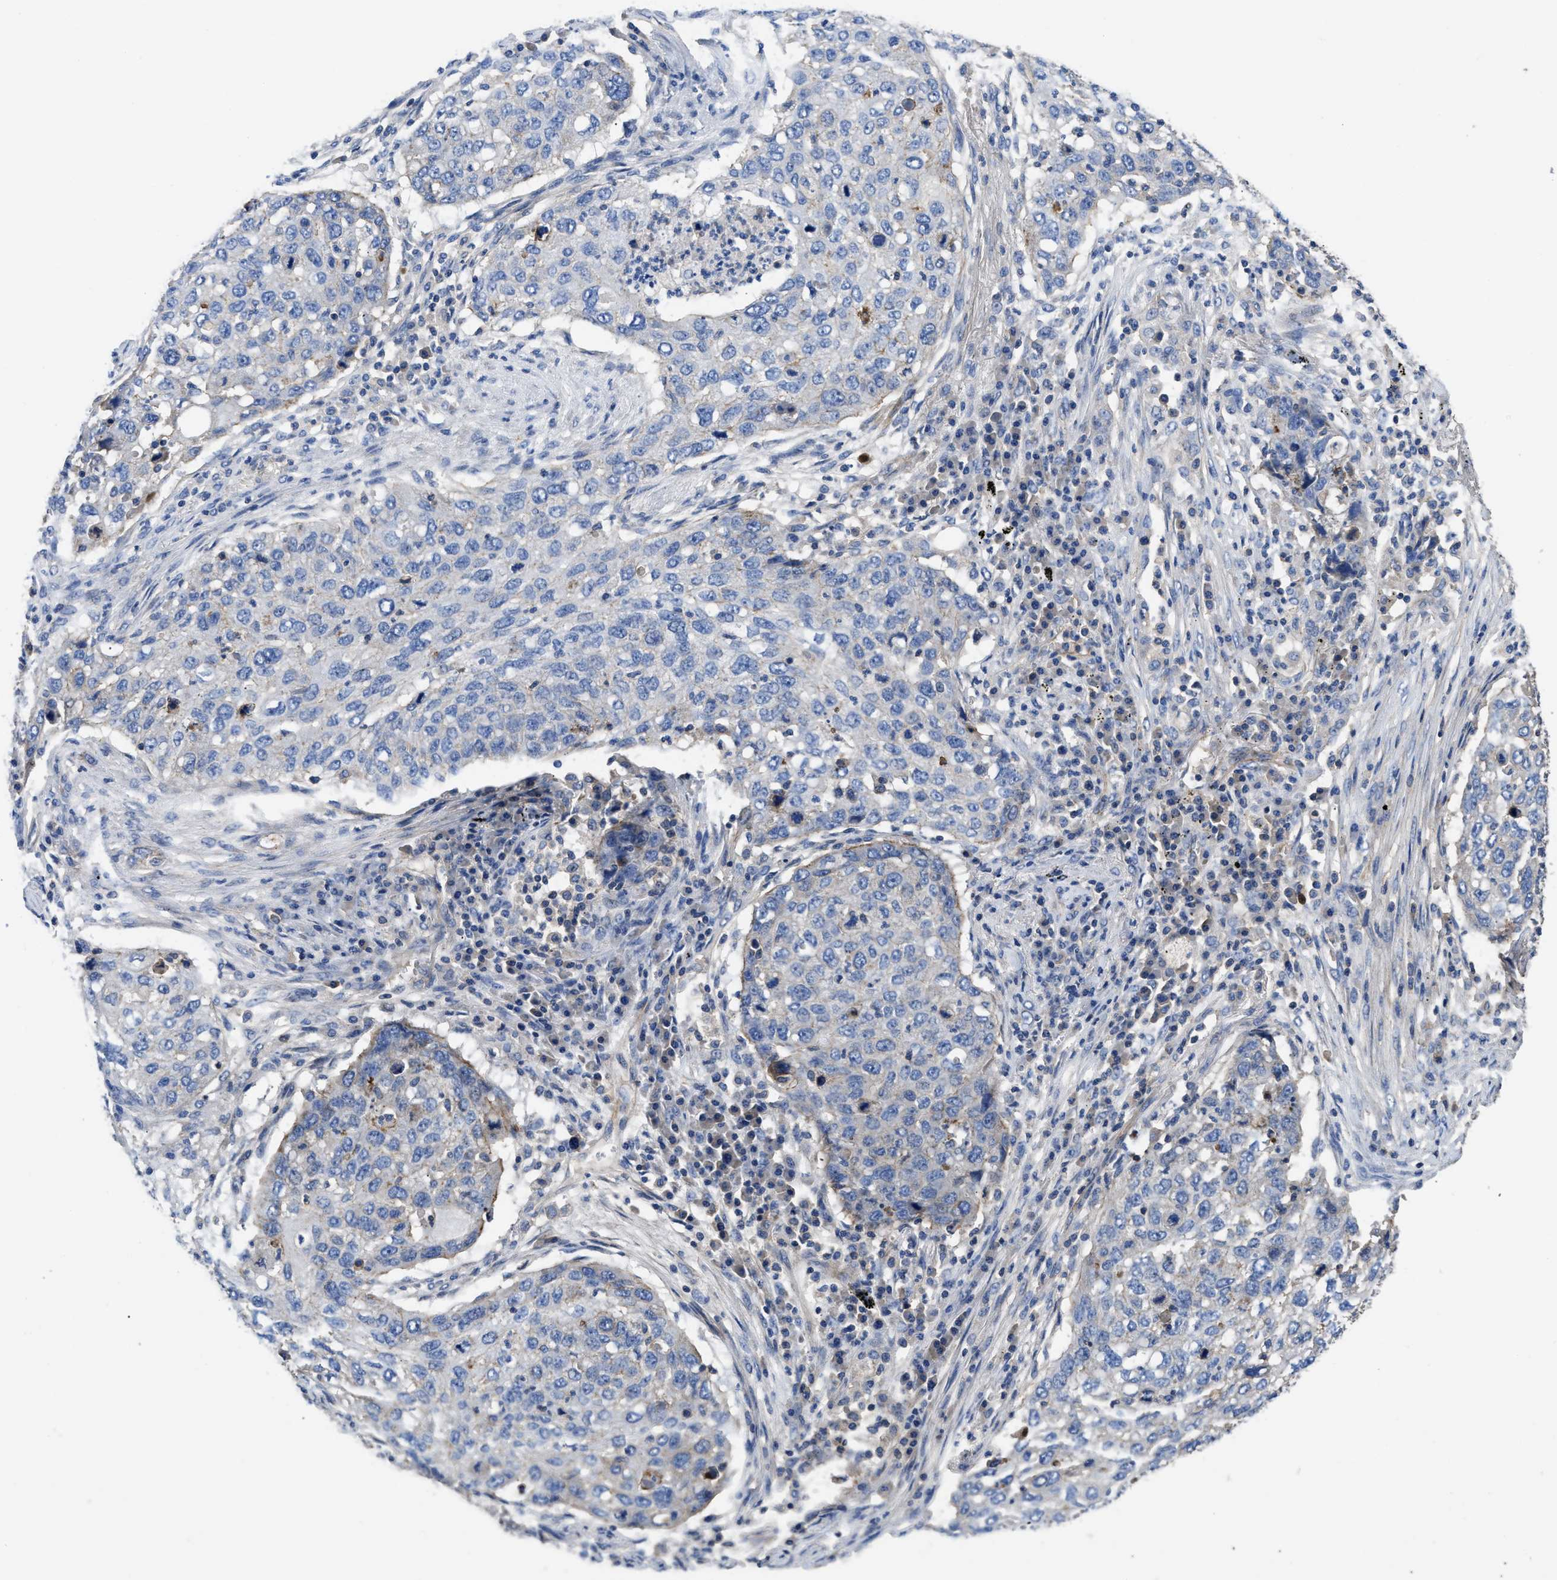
{"staining": {"intensity": "negative", "quantity": "none", "location": "none"}, "tissue": "lung cancer", "cell_type": "Tumor cells", "image_type": "cancer", "snomed": [{"axis": "morphology", "description": "Squamous cell carcinoma, NOS"}, {"axis": "topography", "description": "Lung"}], "caption": "DAB (3,3'-diaminobenzidine) immunohistochemical staining of human squamous cell carcinoma (lung) exhibits no significant positivity in tumor cells.", "gene": "USP4", "patient": {"sex": "female", "age": 63}}